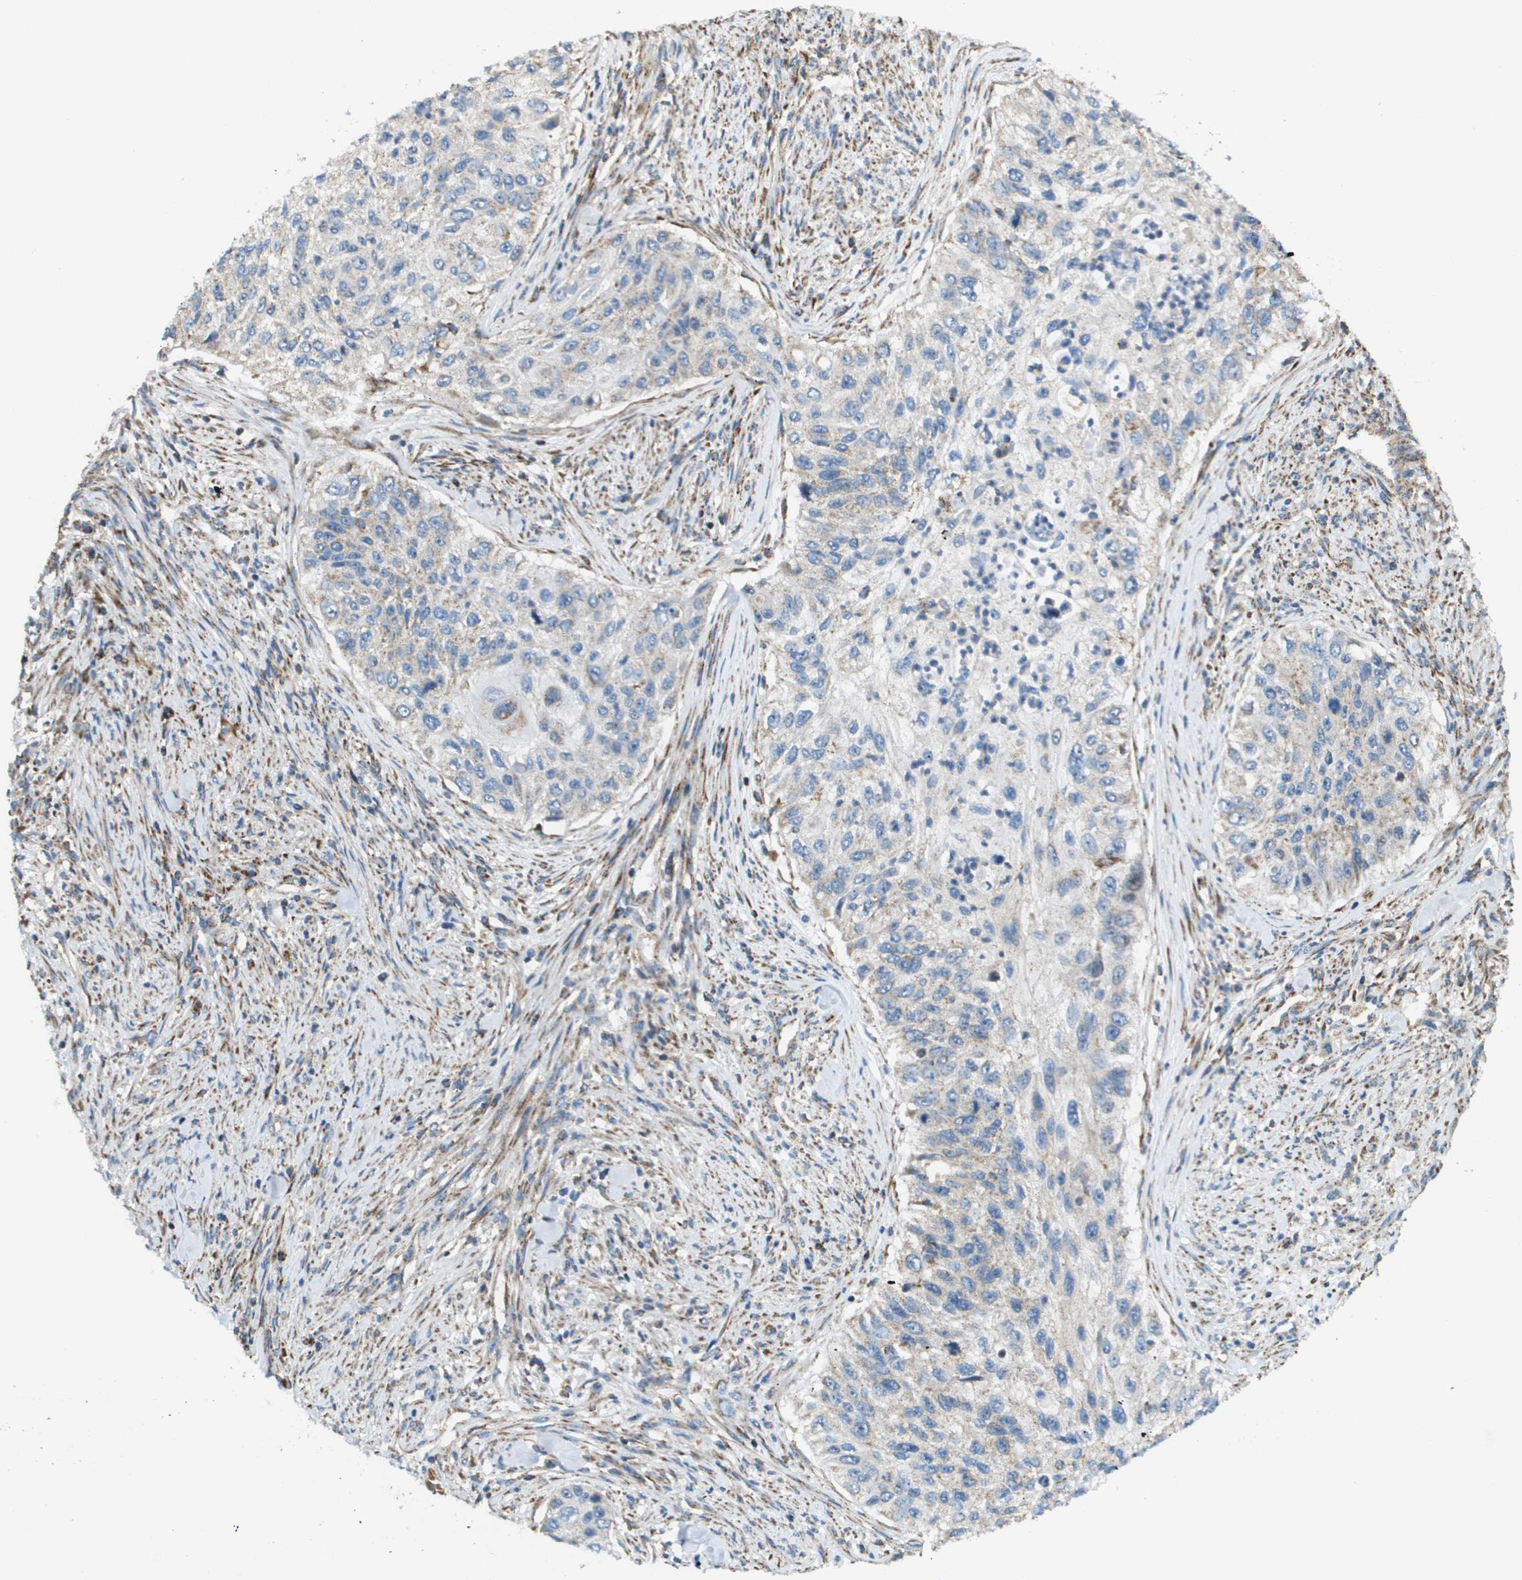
{"staining": {"intensity": "weak", "quantity": "<25%", "location": "cytoplasmic/membranous"}, "tissue": "urothelial cancer", "cell_type": "Tumor cells", "image_type": "cancer", "snomed": [{"axis": "morphology", "description": "Urothelial carcinoma, High grade"}, {"axis": "topography", "description": "Urinary bladder"}], "caption": "High power microscopy photomicrograph of an immunohistochemistry photomicrograph of high-grade urothelial carcinoma, revealing no significant staining in tumor cells.", "gene": "NRK", "patient": {"sex": "female", "age": 60}}